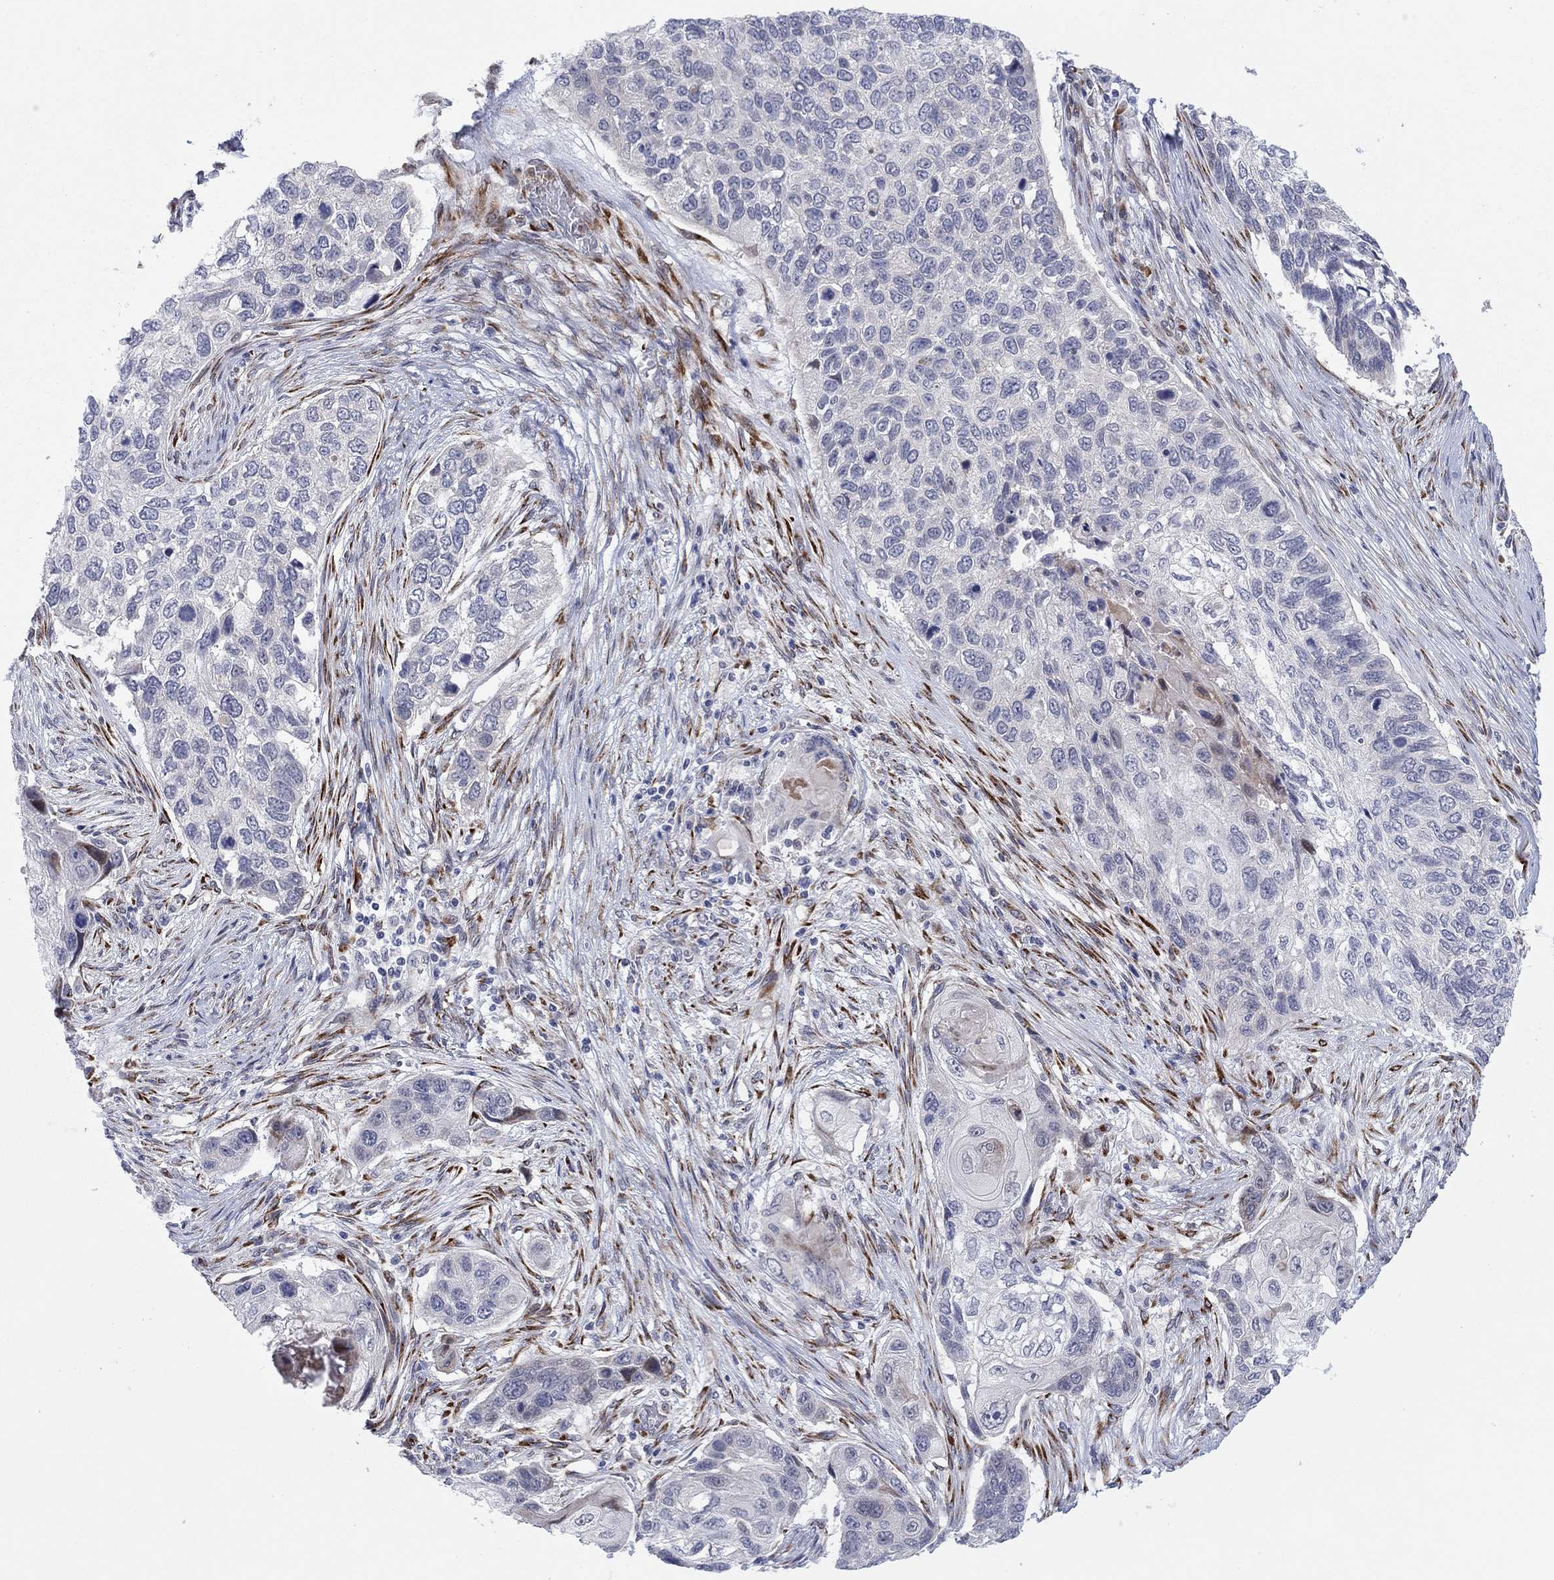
{"staining": {"intensity": "weak", "quantity": "<25%", "location": "cytoplasmic/membranous"}, "tissue": "lung cancer", "cell_type": "Tumor cells", "image_type": "cancer", "snomed": [{"axis": "morphology", "description": "Normal tissue, NOS"}, {"axis": "morphology", "description": "Squamous cell carcinoma, NOS"}, {"axis": "topography", "description": "Bronchus"}, {"axis": "topography", "description": "Lung"}], "caption": "Immunohistochemical staining of human lung cancer (squamous cell carcinoma) displays no significant expression in tumor cells.", "gene": "TTC21B", "patient": {"sex": "male", "age": 69}}